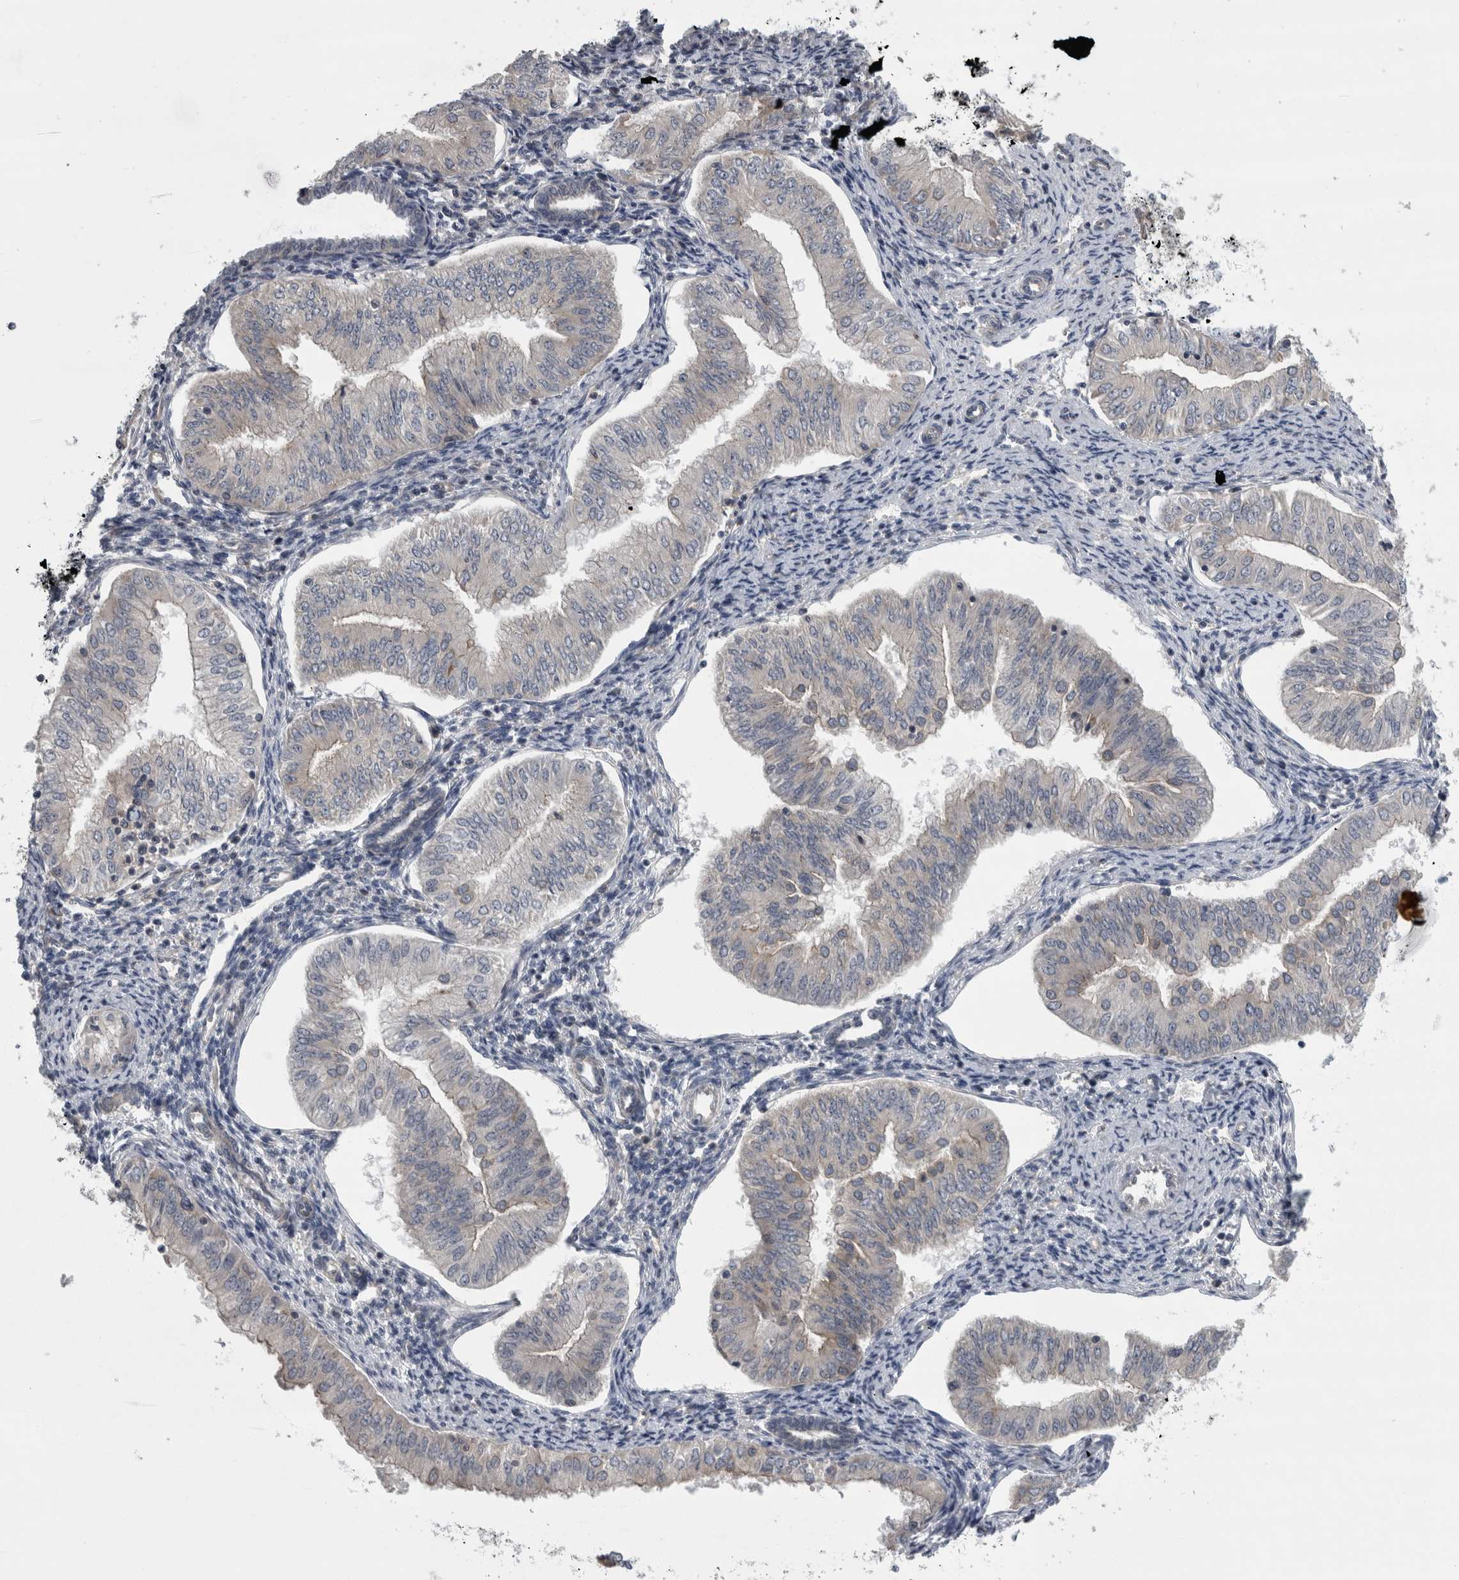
{"staining": {"intensity": "negative", "quantity": "none", "location": "none"}, "tissue": "endometrial cancer", "cell_type": "Tumor cells", "image_type": "cancer", "snomed": [{"axis": "morphology", "description": "Normal tissue, NOS"}, {"axis": "morphology", "description": "Adenocarcinoma, NOS"}, {"axis": "topography", "description": "Endometrium"}], "caption": "Tumor cells are negative for brown protein staining in endometrial cancer.", "gene": "PRRC2C", "patient": {"sex": "female", "age": 53}}